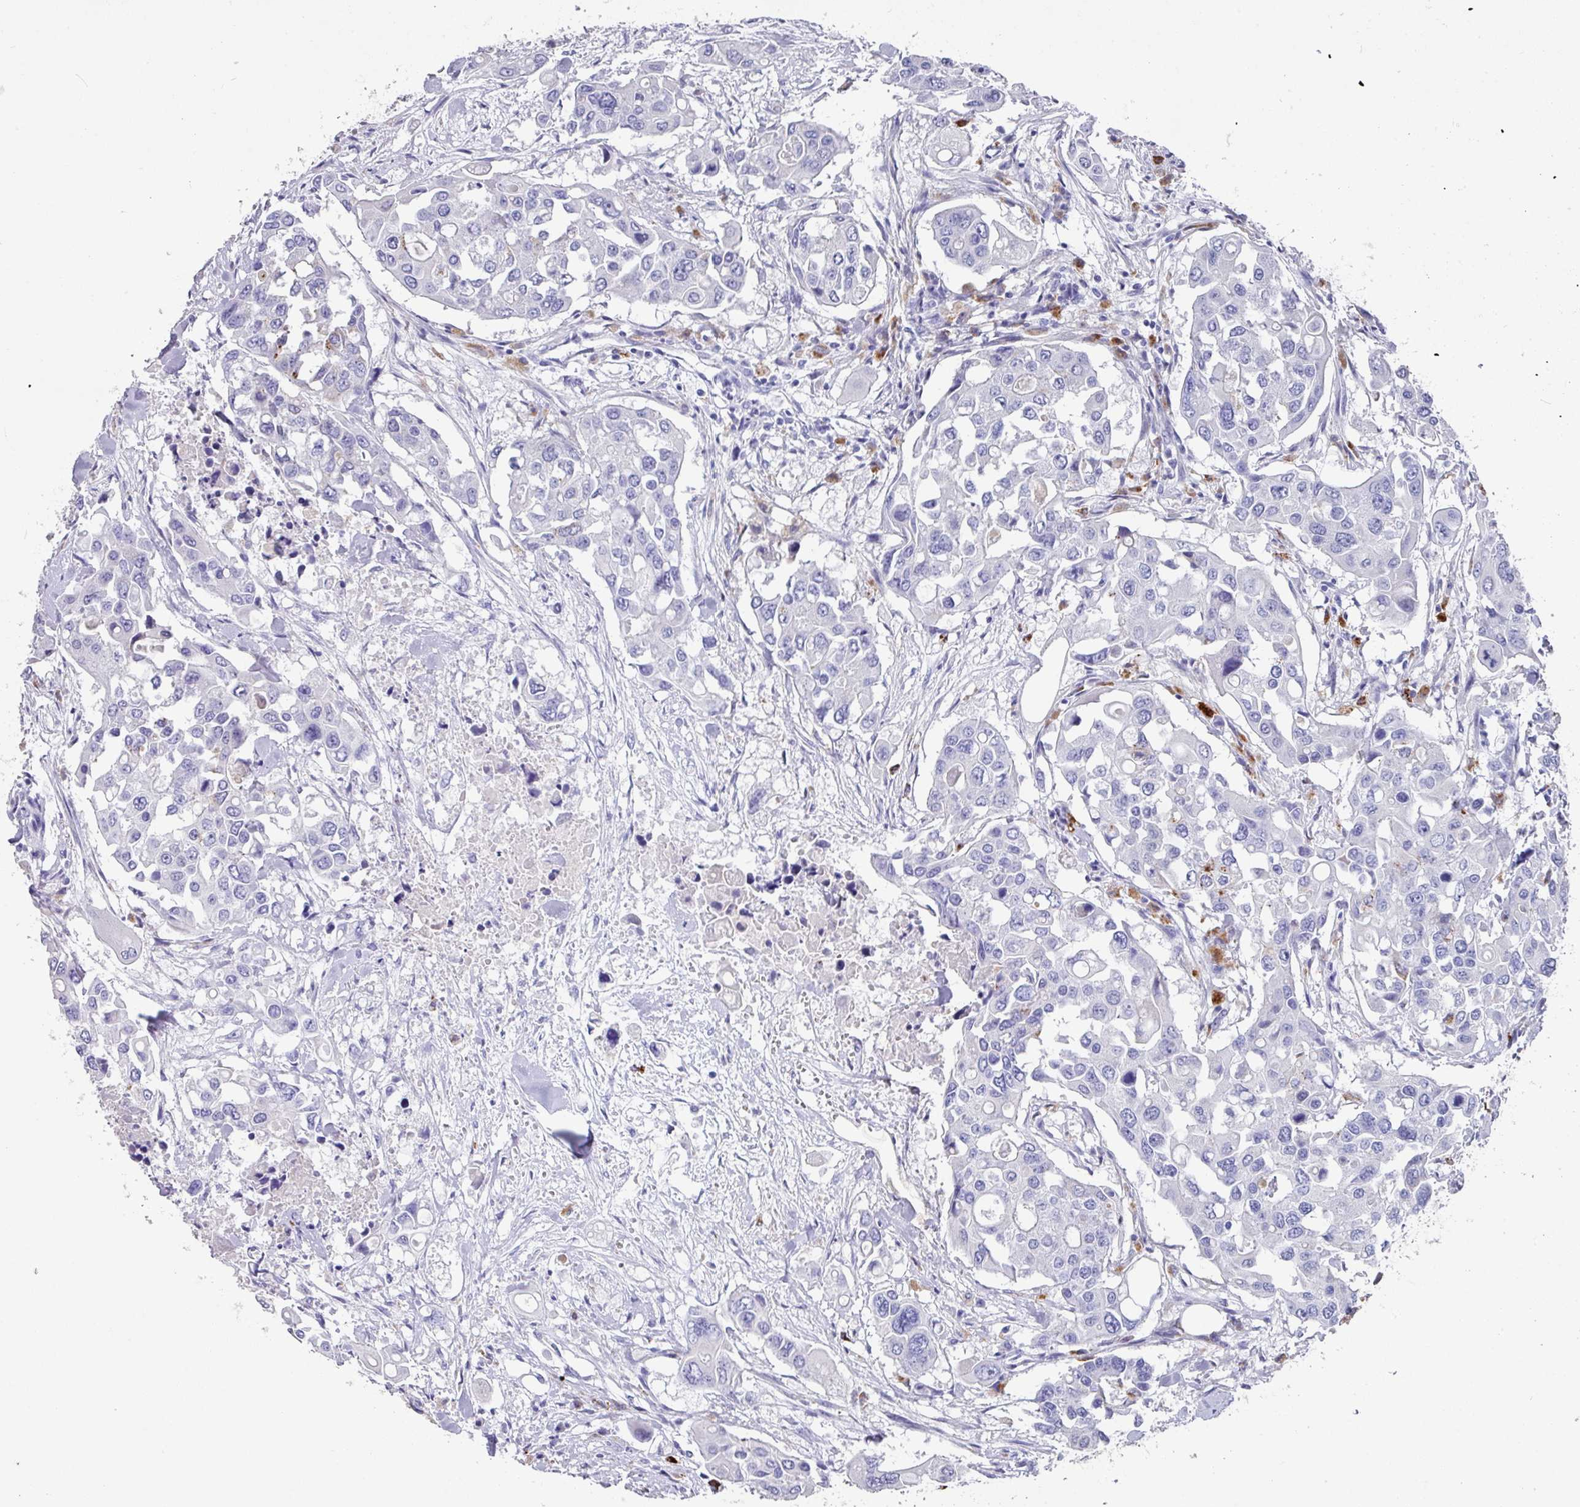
{"staining": {"intensity": "negative", "quantity": "none", "location": "none"}, "tissue": "colorectal cancer", "cell_type": "Tumor cells", "image_type": "cancer", "snomed": [{"axis": "morphology", "description": "Adenocarcinoma, NOS"}, {"axis": "topography", "description": "Colon"}], "caption": "Human colorectal cancer stained for a protein using immunohistochemistry (IHC) exhibits no positivity in tumor cells.", "gene": "CPVL", "patient": {"sex": "male", "age": 77}}